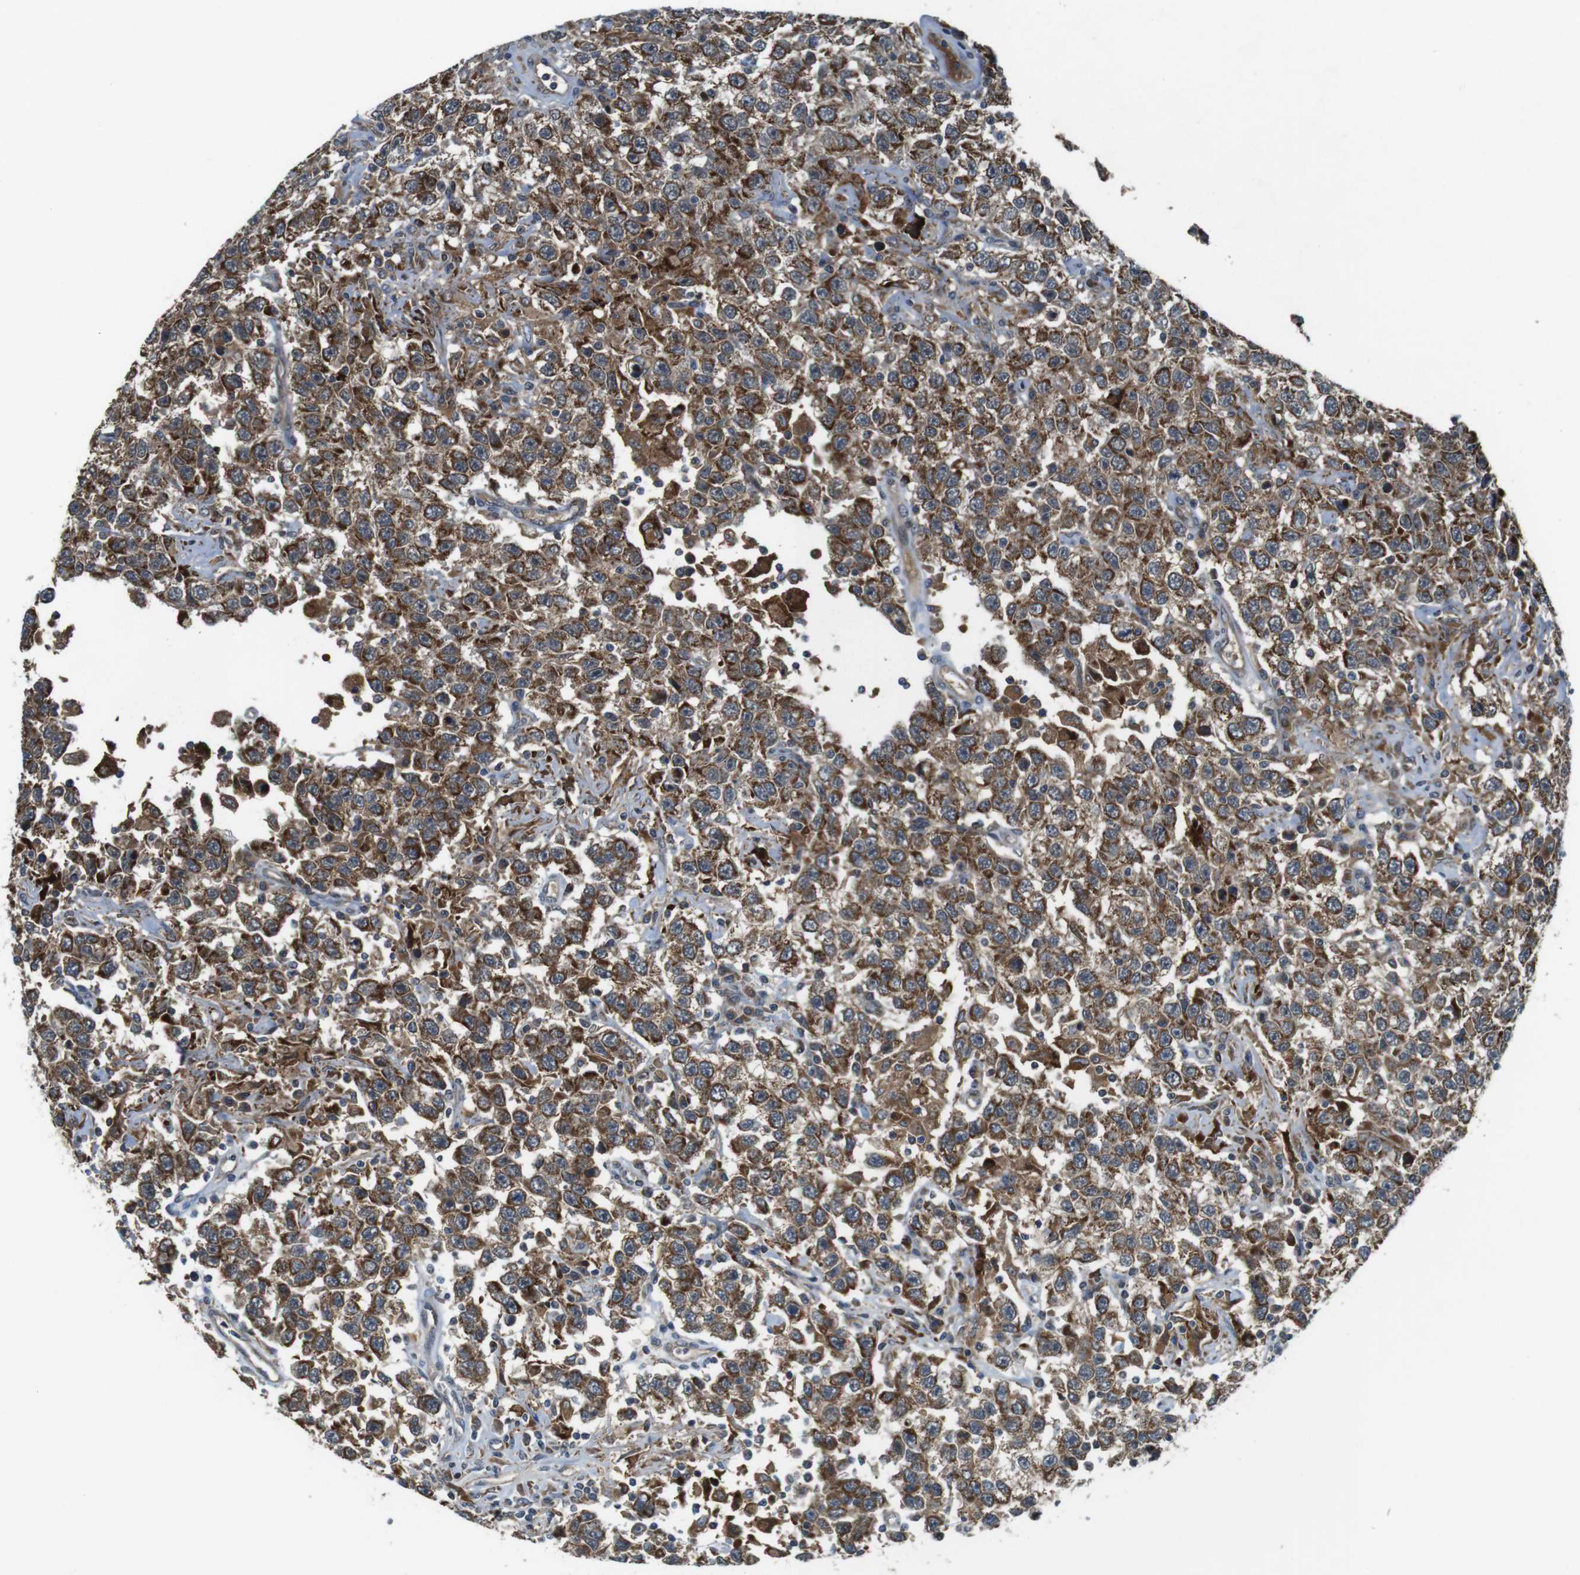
{"staining": {"intensity": "strong", "quantity": ">75%", "location": "cytoplasmic/membranous"}, "tissue": "testis cancer", "cell_type": "Tumor cells", "image_type": "cancer", "snomed": [{"axis": "morphology", "description": "Seminoma, NOS"}, {"axis": "topography", "description": "Testis"}], "caption": "Testis cancer was stained to show a protein in brown. There is high levels of strong cytoplasmic/membranous positivity in about >75% of tumor cells.", "gene": "IFFO2", "patient": {"sex": "male", "age": 41}}